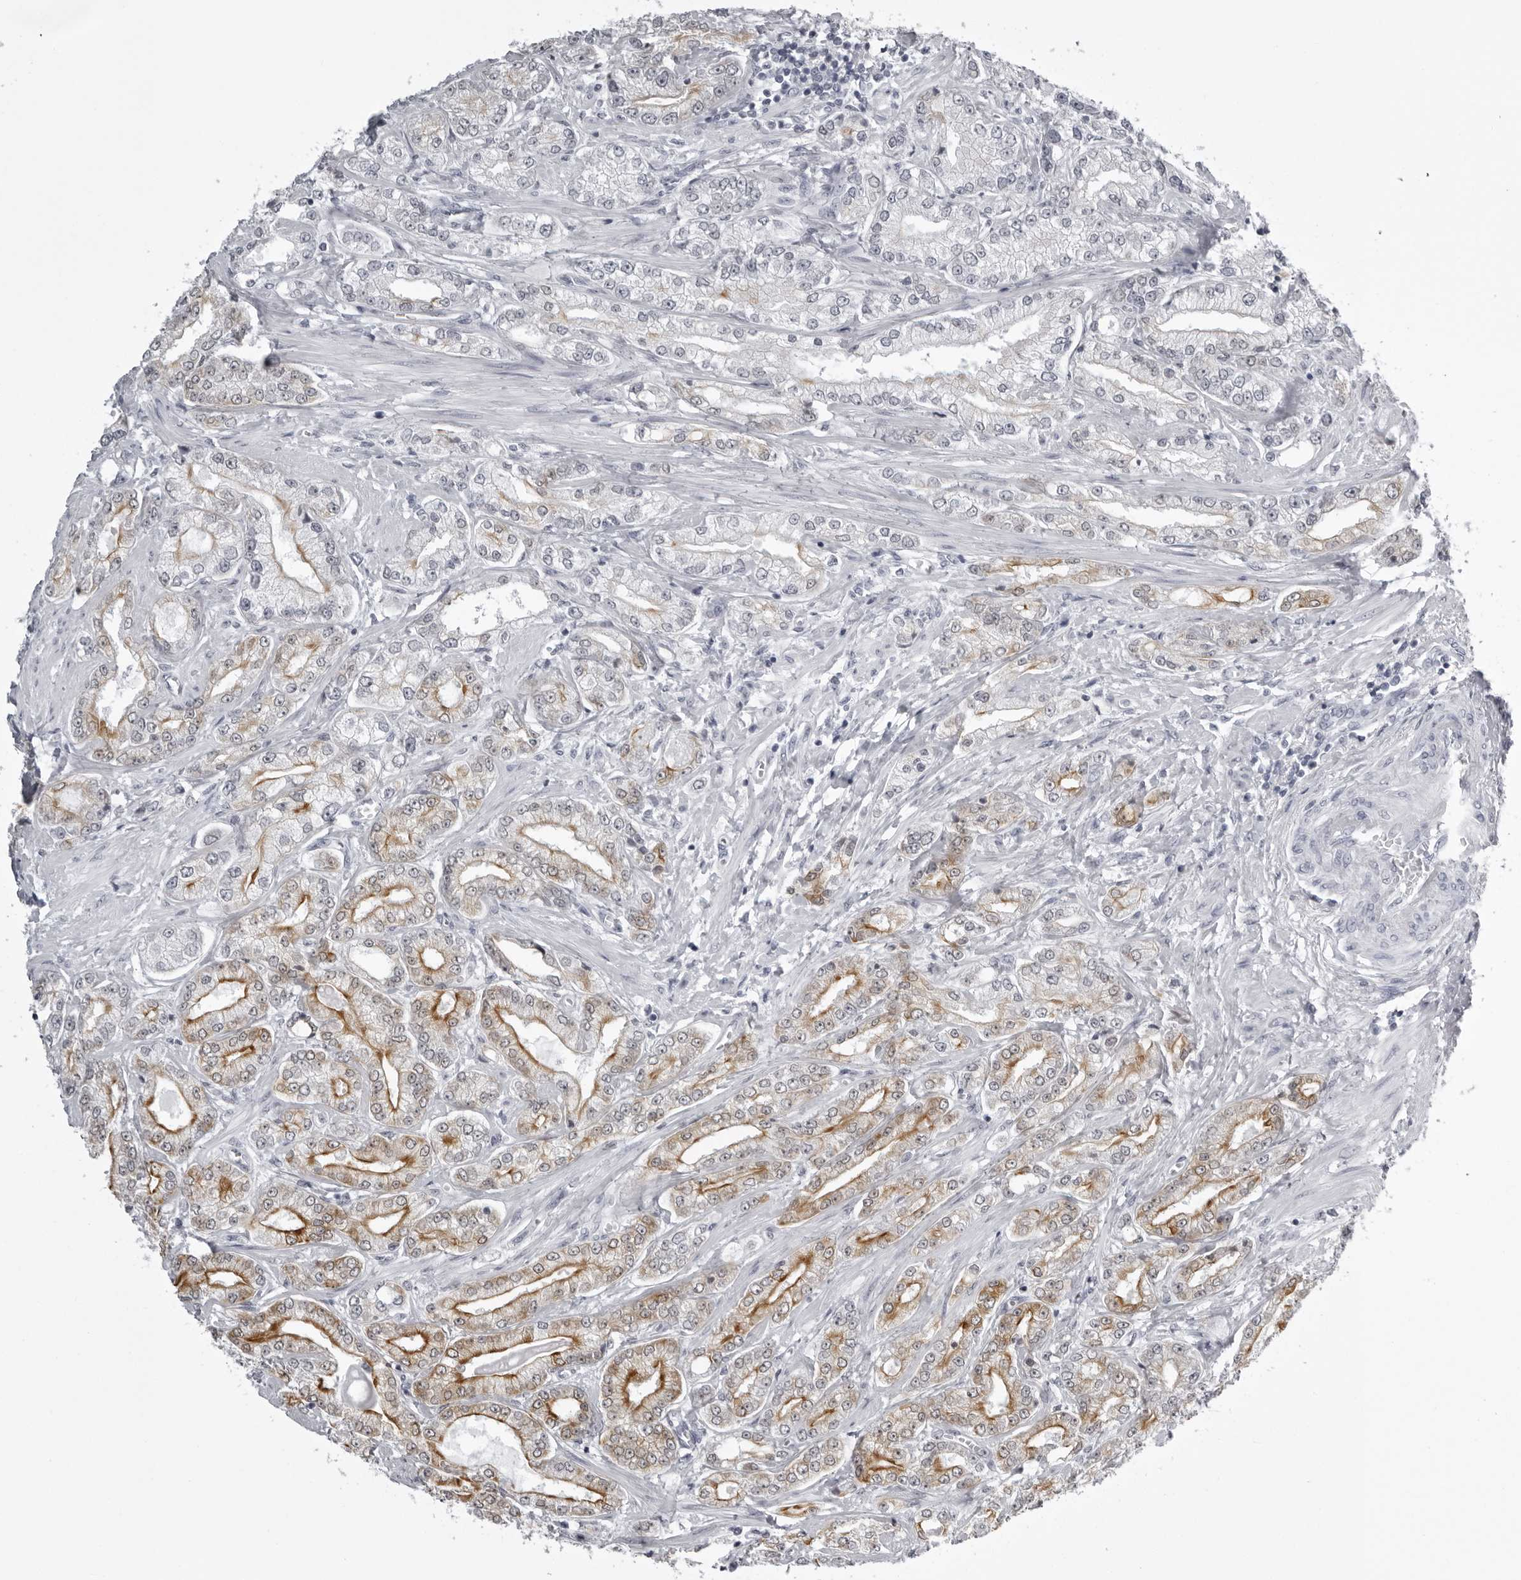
{"staining": {"intensity": "moderate", "quantity": ">75%", "location": "cytoplasmic/membranous"}, "tissue": "prostate cancer", "cell_type": "Tumor cells", "image_type": "cancer", "snomed": [{"axis": "morphology", "description": "Adenocarcinoma, Low grade"}, {"axis": "topography", "description": "Prostate"}], "caption": "Prostate cancer (adenocarcinoma (low-grade)) tissue shows moderate cytoplasmic/membranous staining in about >75% of tumor cells", "gene": "UROD", "patient": {"sex": "male", "age": 62}}